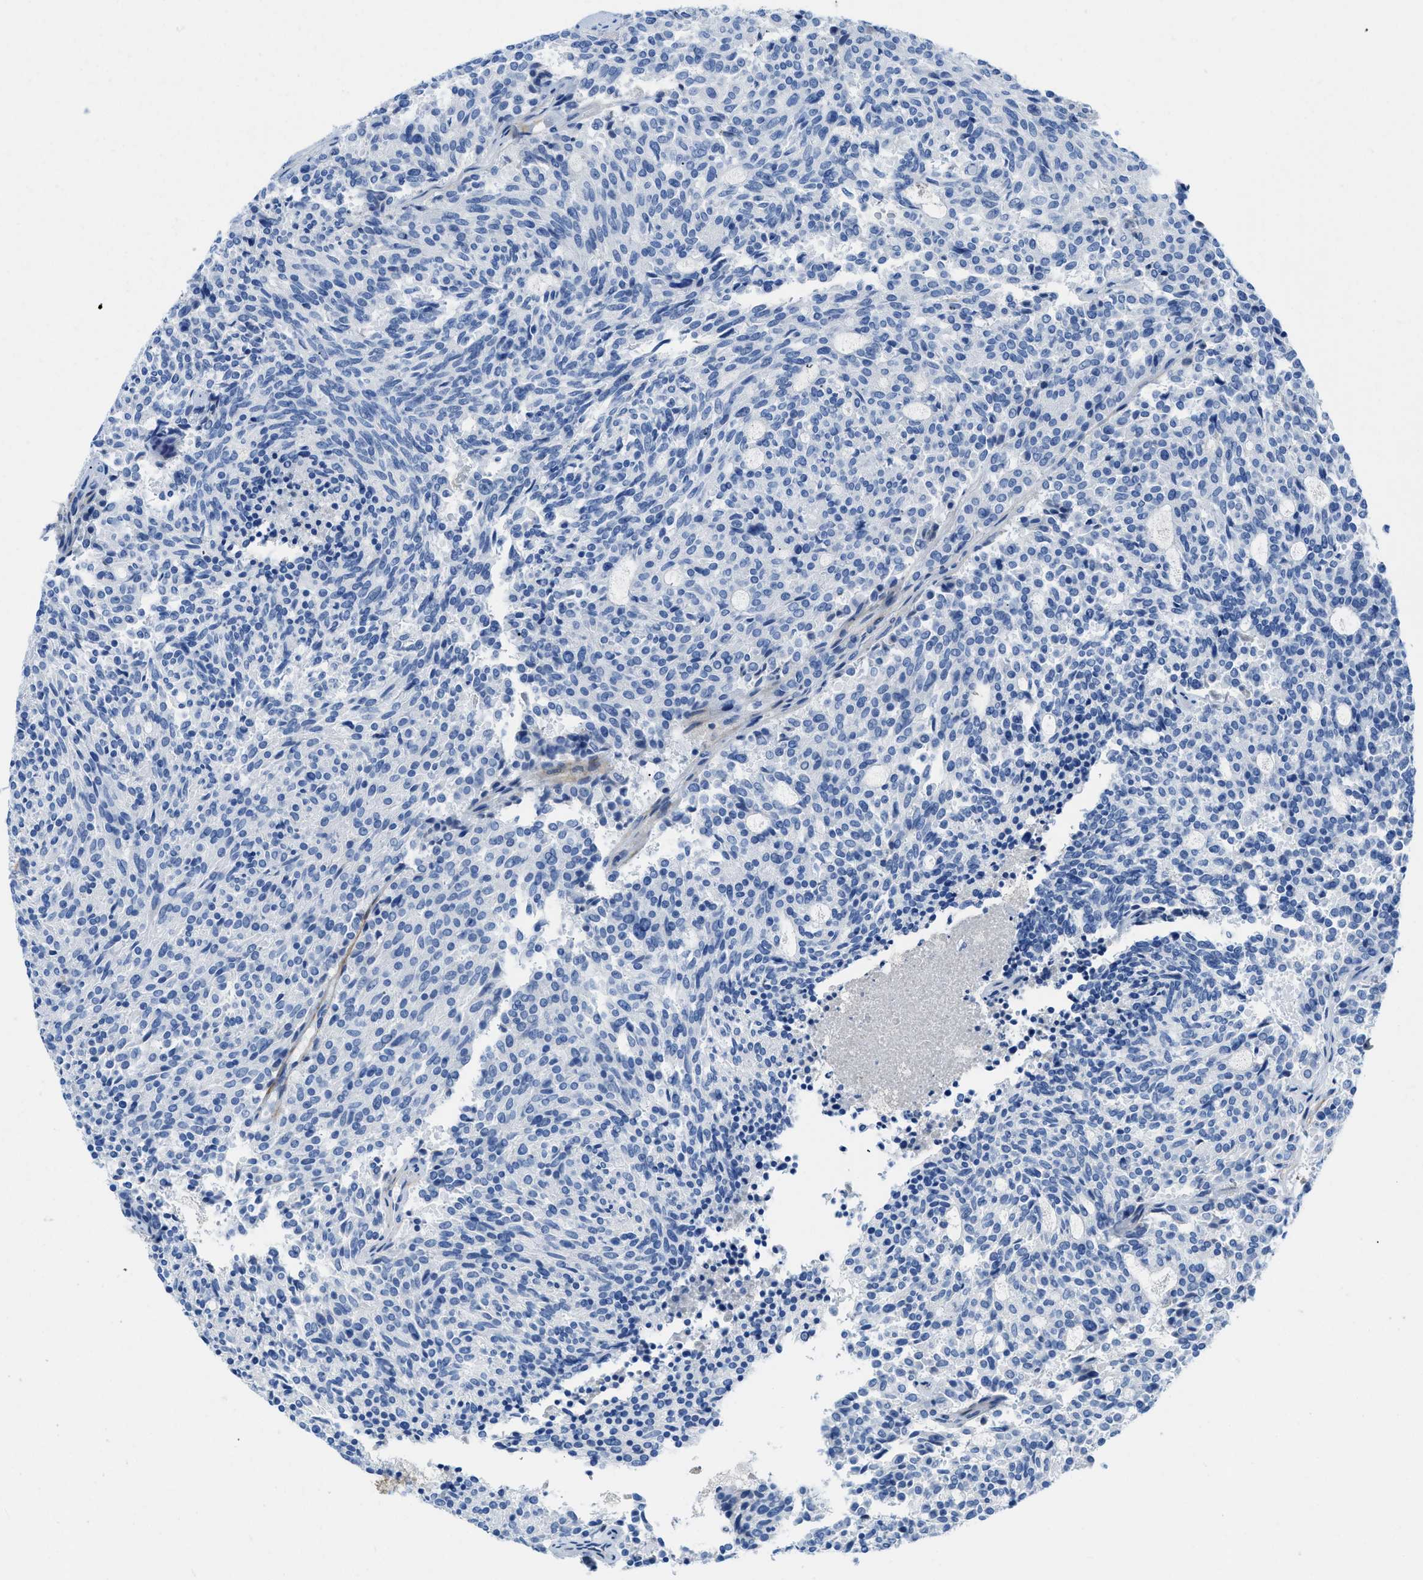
{"staining": {"intensity": "negative", "quantity": "none", "location": "none"}, "tissue": "carcinoid", "cell_type": "Tumor cells", "image_type": "cancer", "snomed": [{"axis": "morphology", "description": "Carcinoid, malignant, NOS"}, {"axis": "topography", "description": "Pancreas"}], "caption": "Immunohistochemical staining of human carcinoid displays no significant expression in tumor cells.", "gene": "COL3A1", "patient": {"sex": "female", "age": 54}}